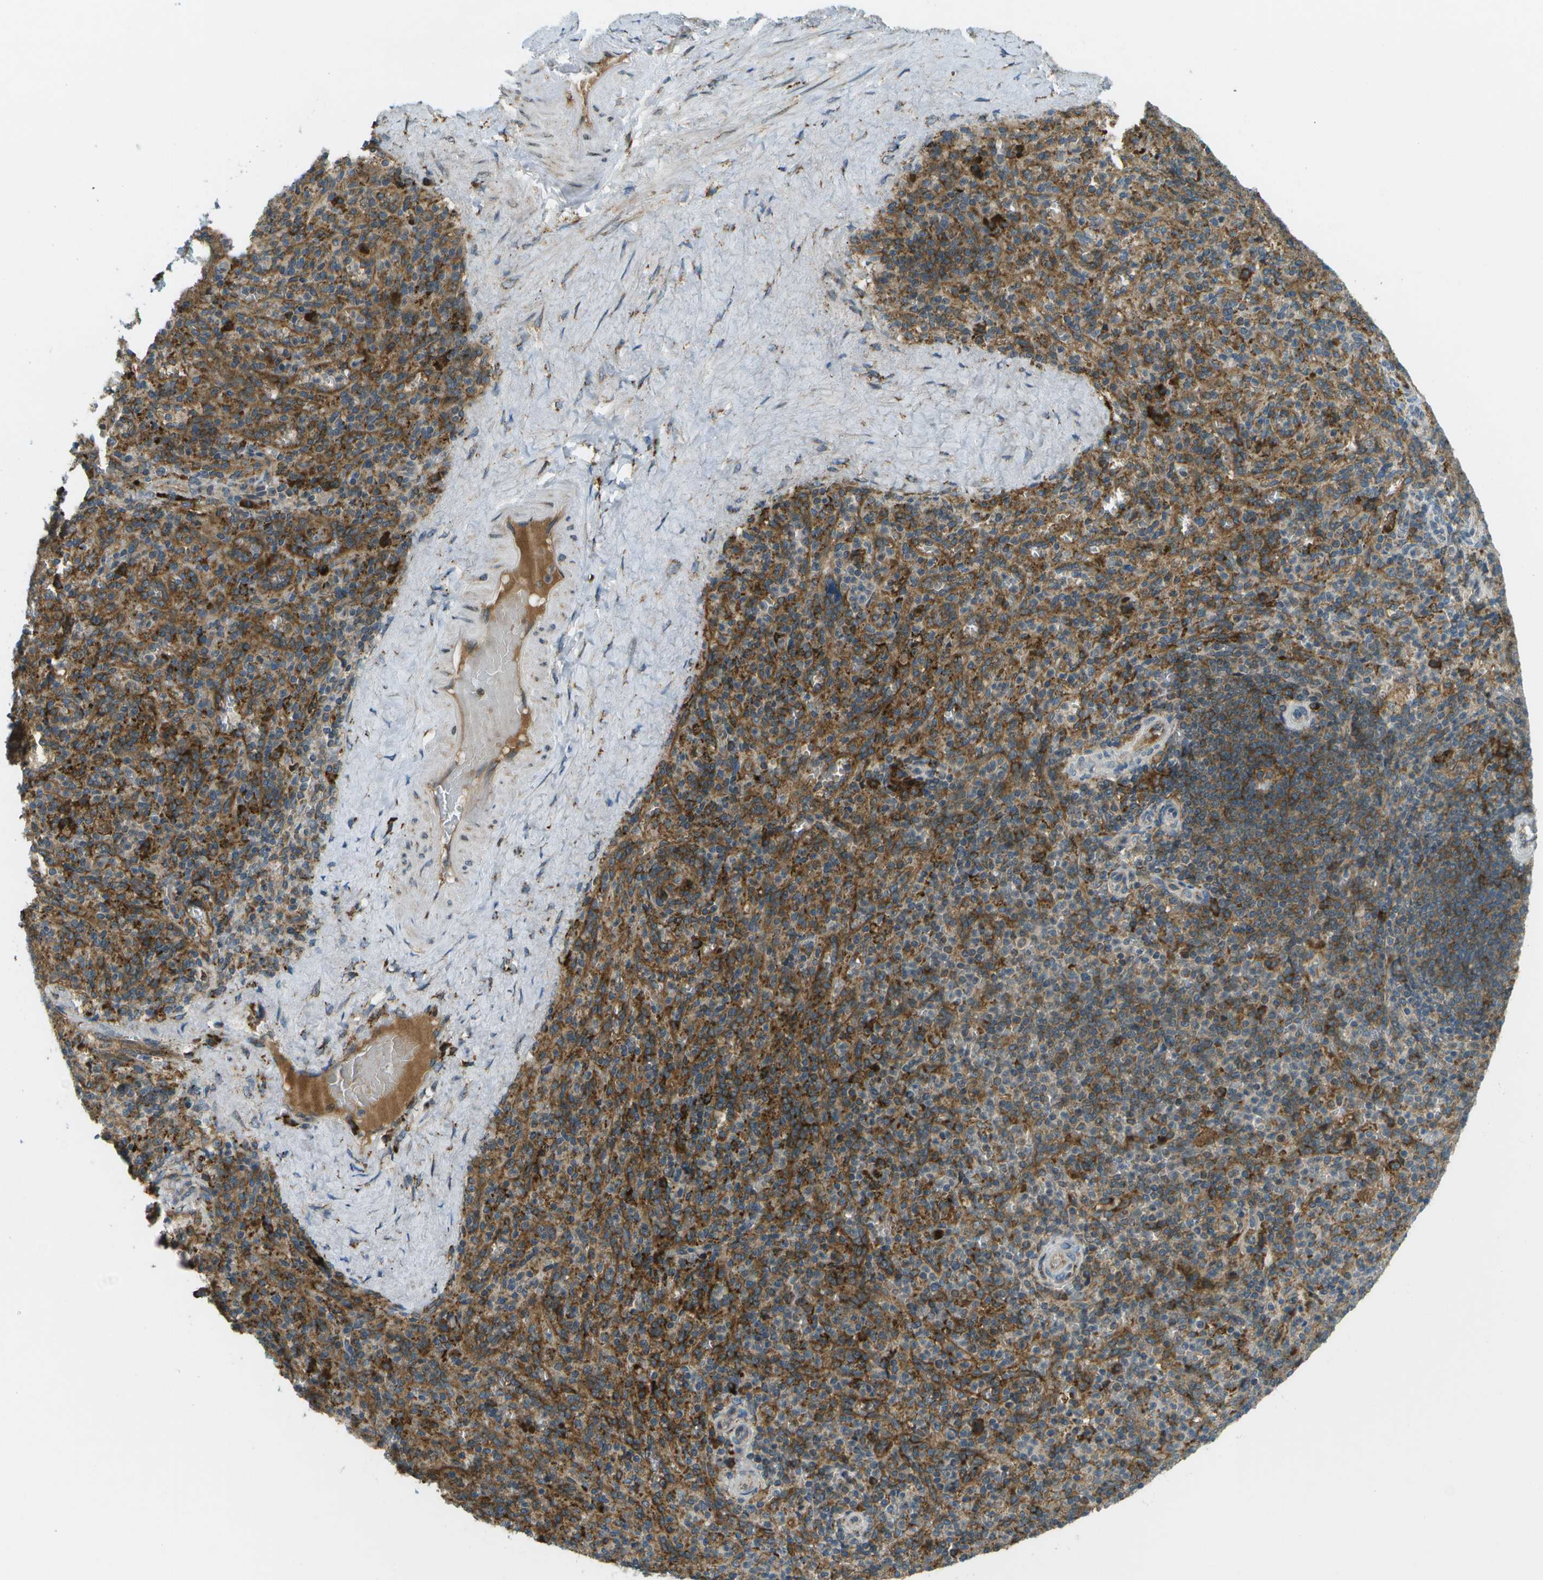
{"staining": {"intensity": "strong", "quantity": "25%-75%", "location": "cytoplasmic/membranous"}, "tissue": "spleen", "cell_type": "Cells in red pulp", "image_type": "normal", "snomed": [{"axis": "morphology", "description": "Normal tissue, NOS"}, {"axis": "topography", "description": "Spleen"}], "caption": "About 25%-75% of cells in red pulp in unremarkable human spleen reveal strong cytoplasmic/membranous protein staining as visualized by brown immunohistochemical staining.", "gene": "USP30", "patient": {"sex": "male", "age": 36}}